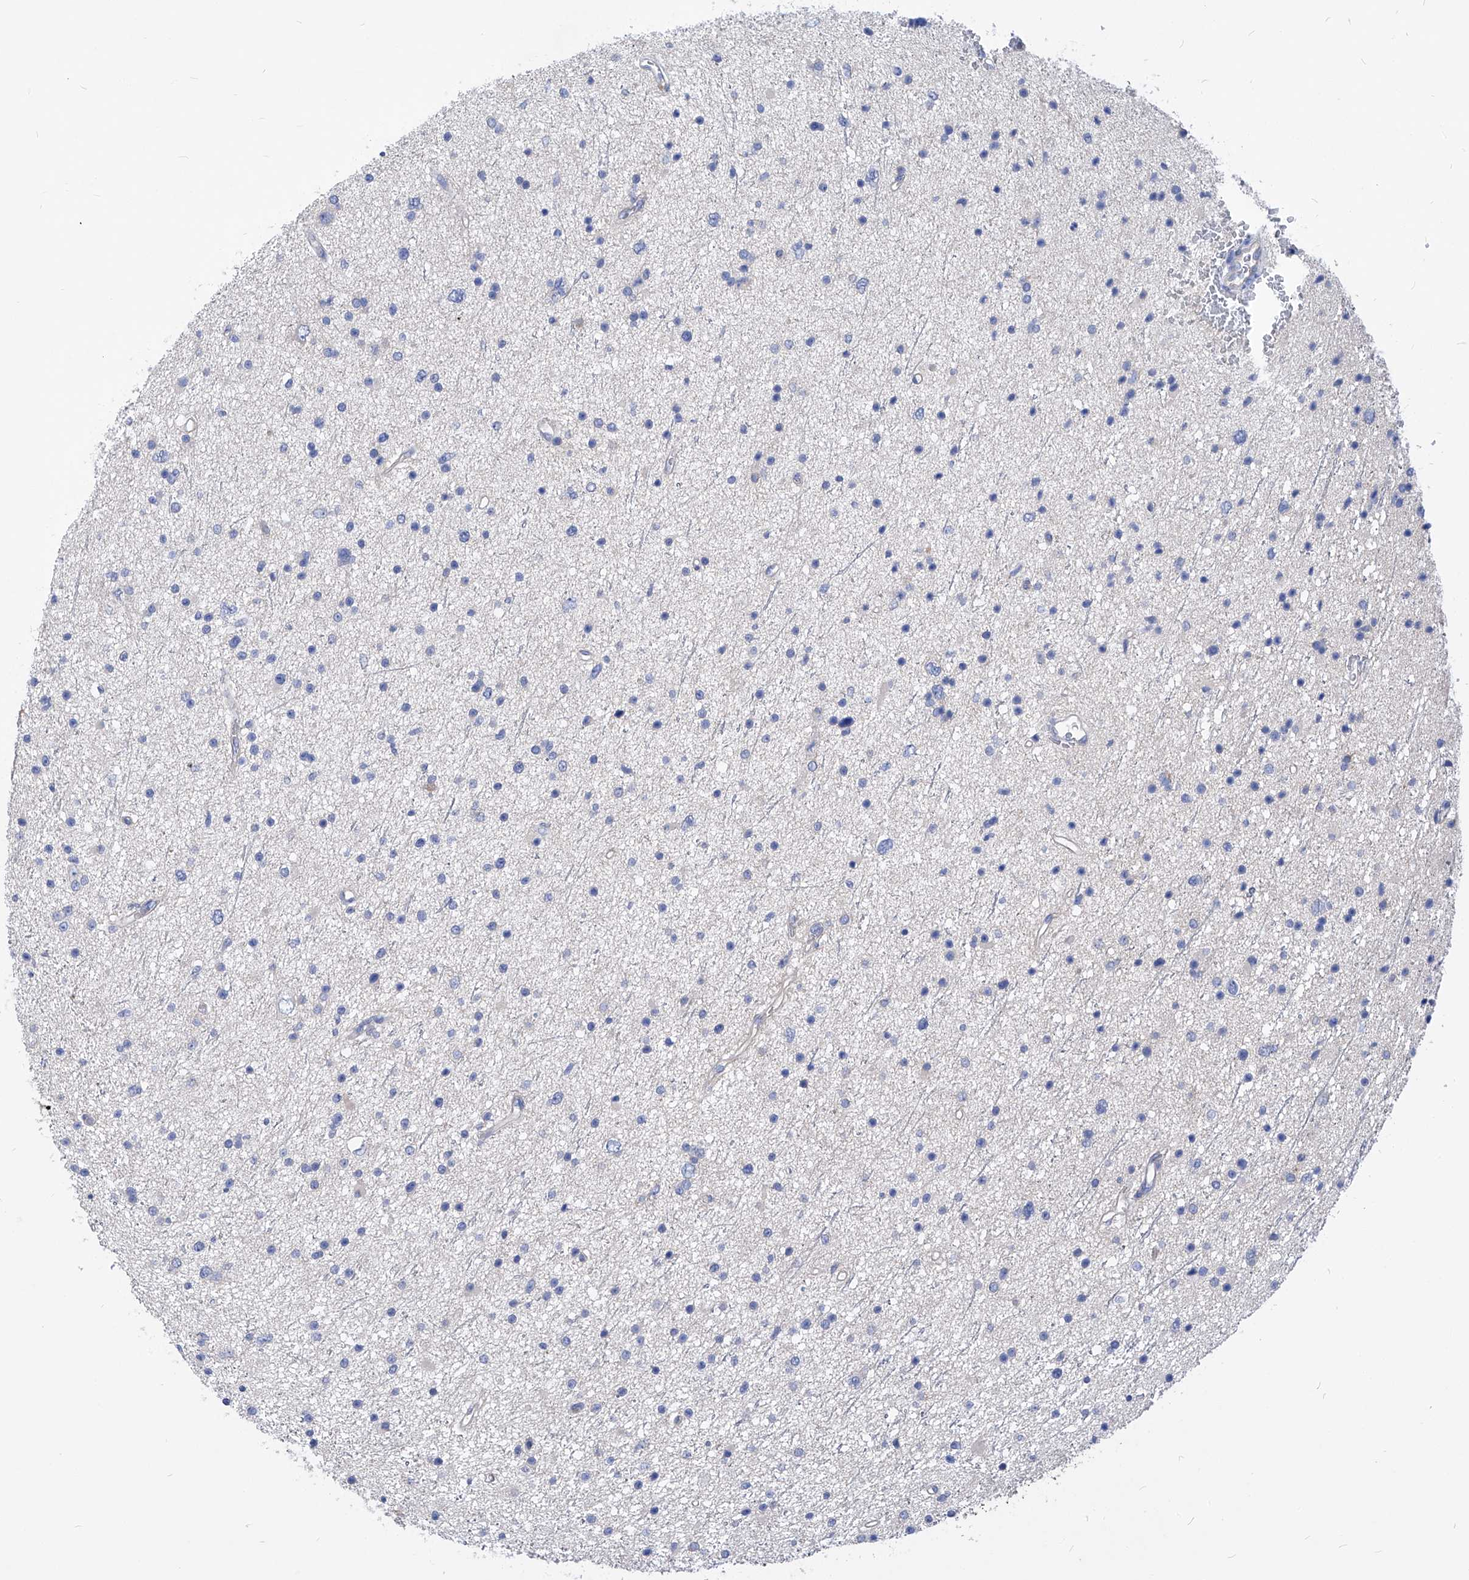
{"staining": {"intensity": "negative", "quantity": "none", "location": "none"}, "tissue": "glioma", "cell_type": "Tumor cells", "image_type": "cancer", "snomed": [{"axis": "morphology", "description": "Glioma, malignant, Low grade"}, {"axis": "topography", "description": "Cerebral cortex"}], "caption": "Tumor cells show no significant staining in glioma.", "gene": "XPNPEP1", "patient": {"sex": "female", "age": 39}}